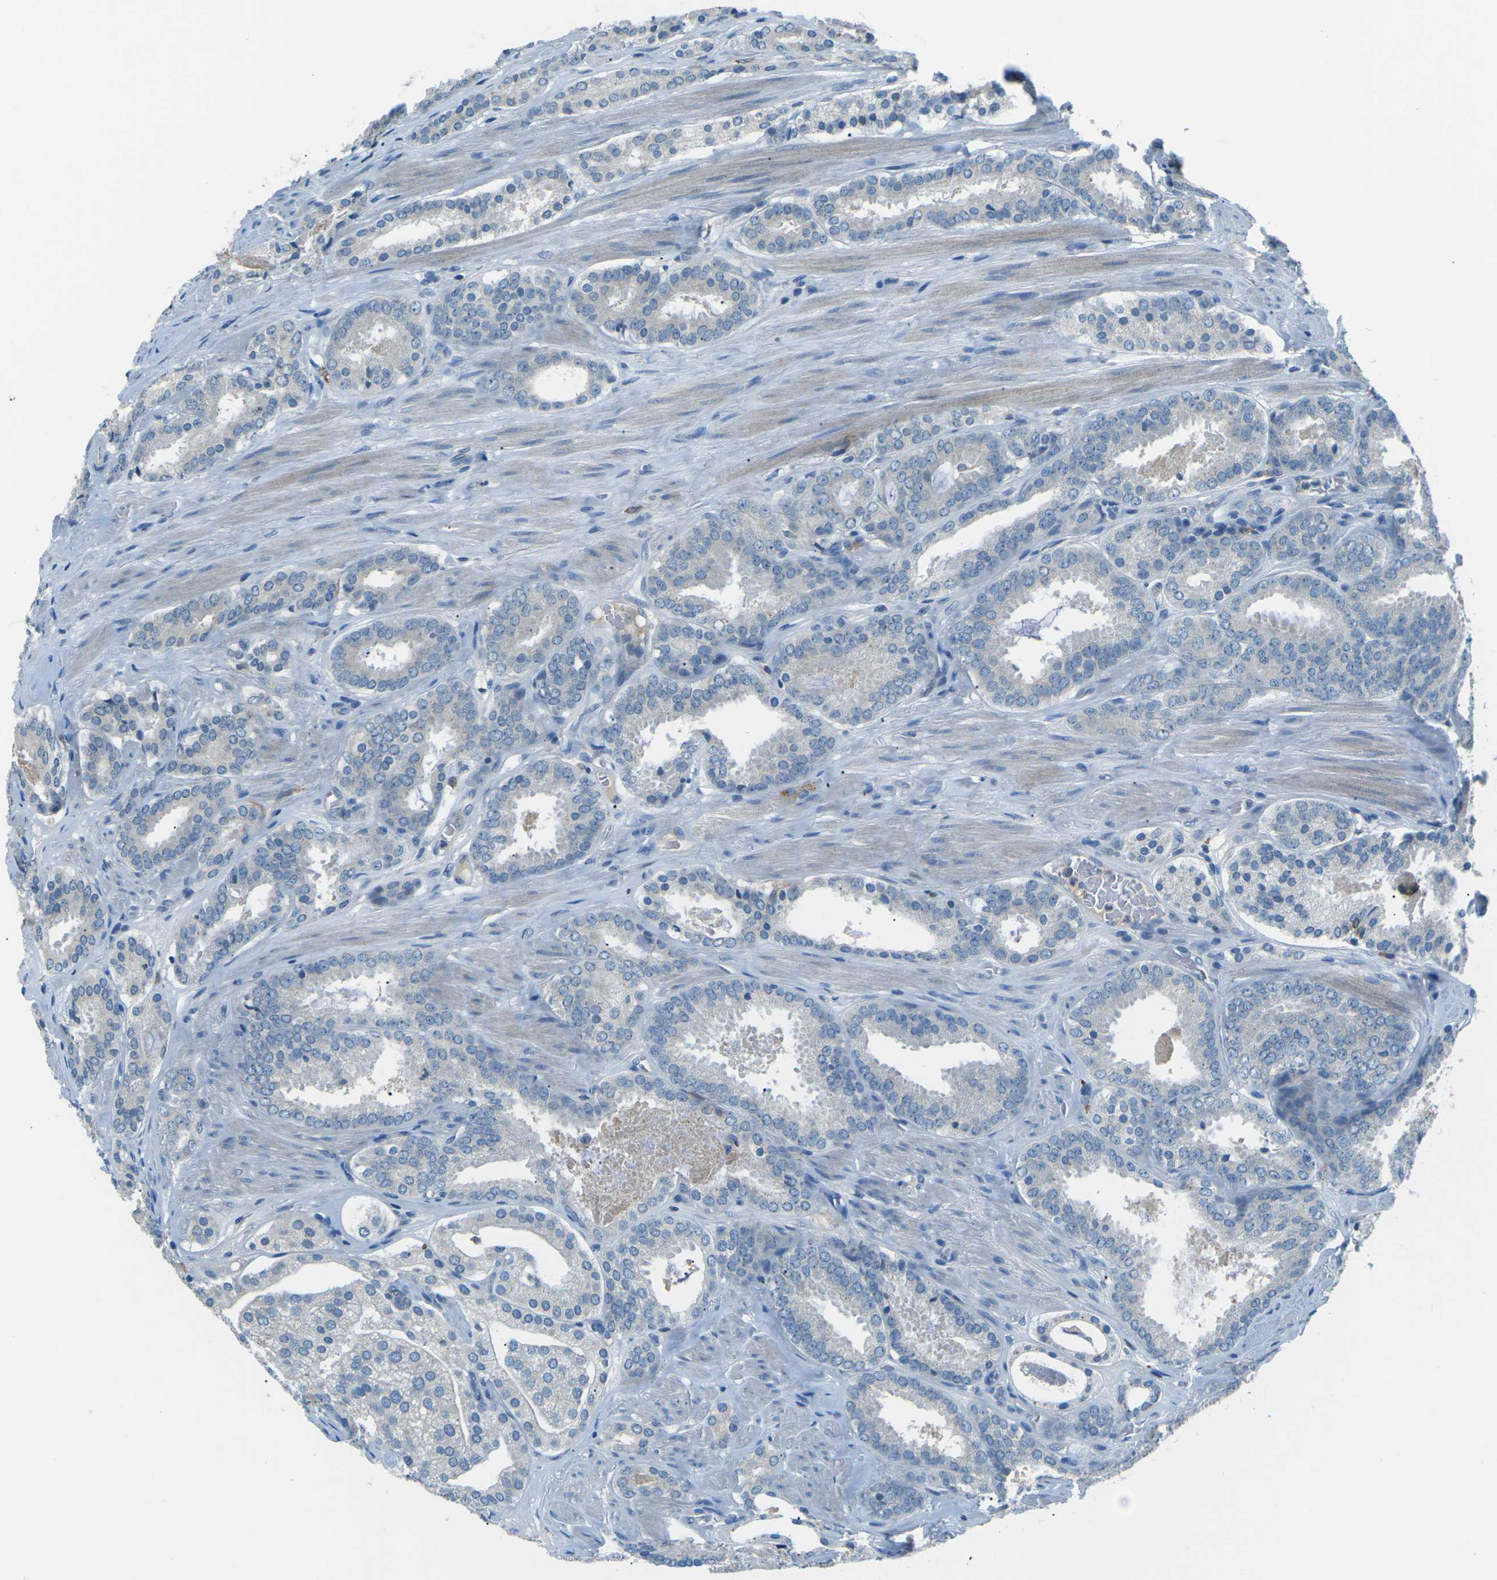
{"staining": {"intensity": "negative", "quantity": "none", "location": "none"}, "tissue": "prostate cancer", "cell_type": "Tumor cells", "image_type": "cancer", "snomed": [{"axis": "morphology", "description": "Adenocarcinoma, Low grade"}, {"axis": "topography", "description": "Prostate"}], "caption": "Tumor cells show no significant protein expression in adenocarcinoma (low-grade) (prostate).", "gene": "CD1D", "patient": {"sex": "male", "age": 69}}